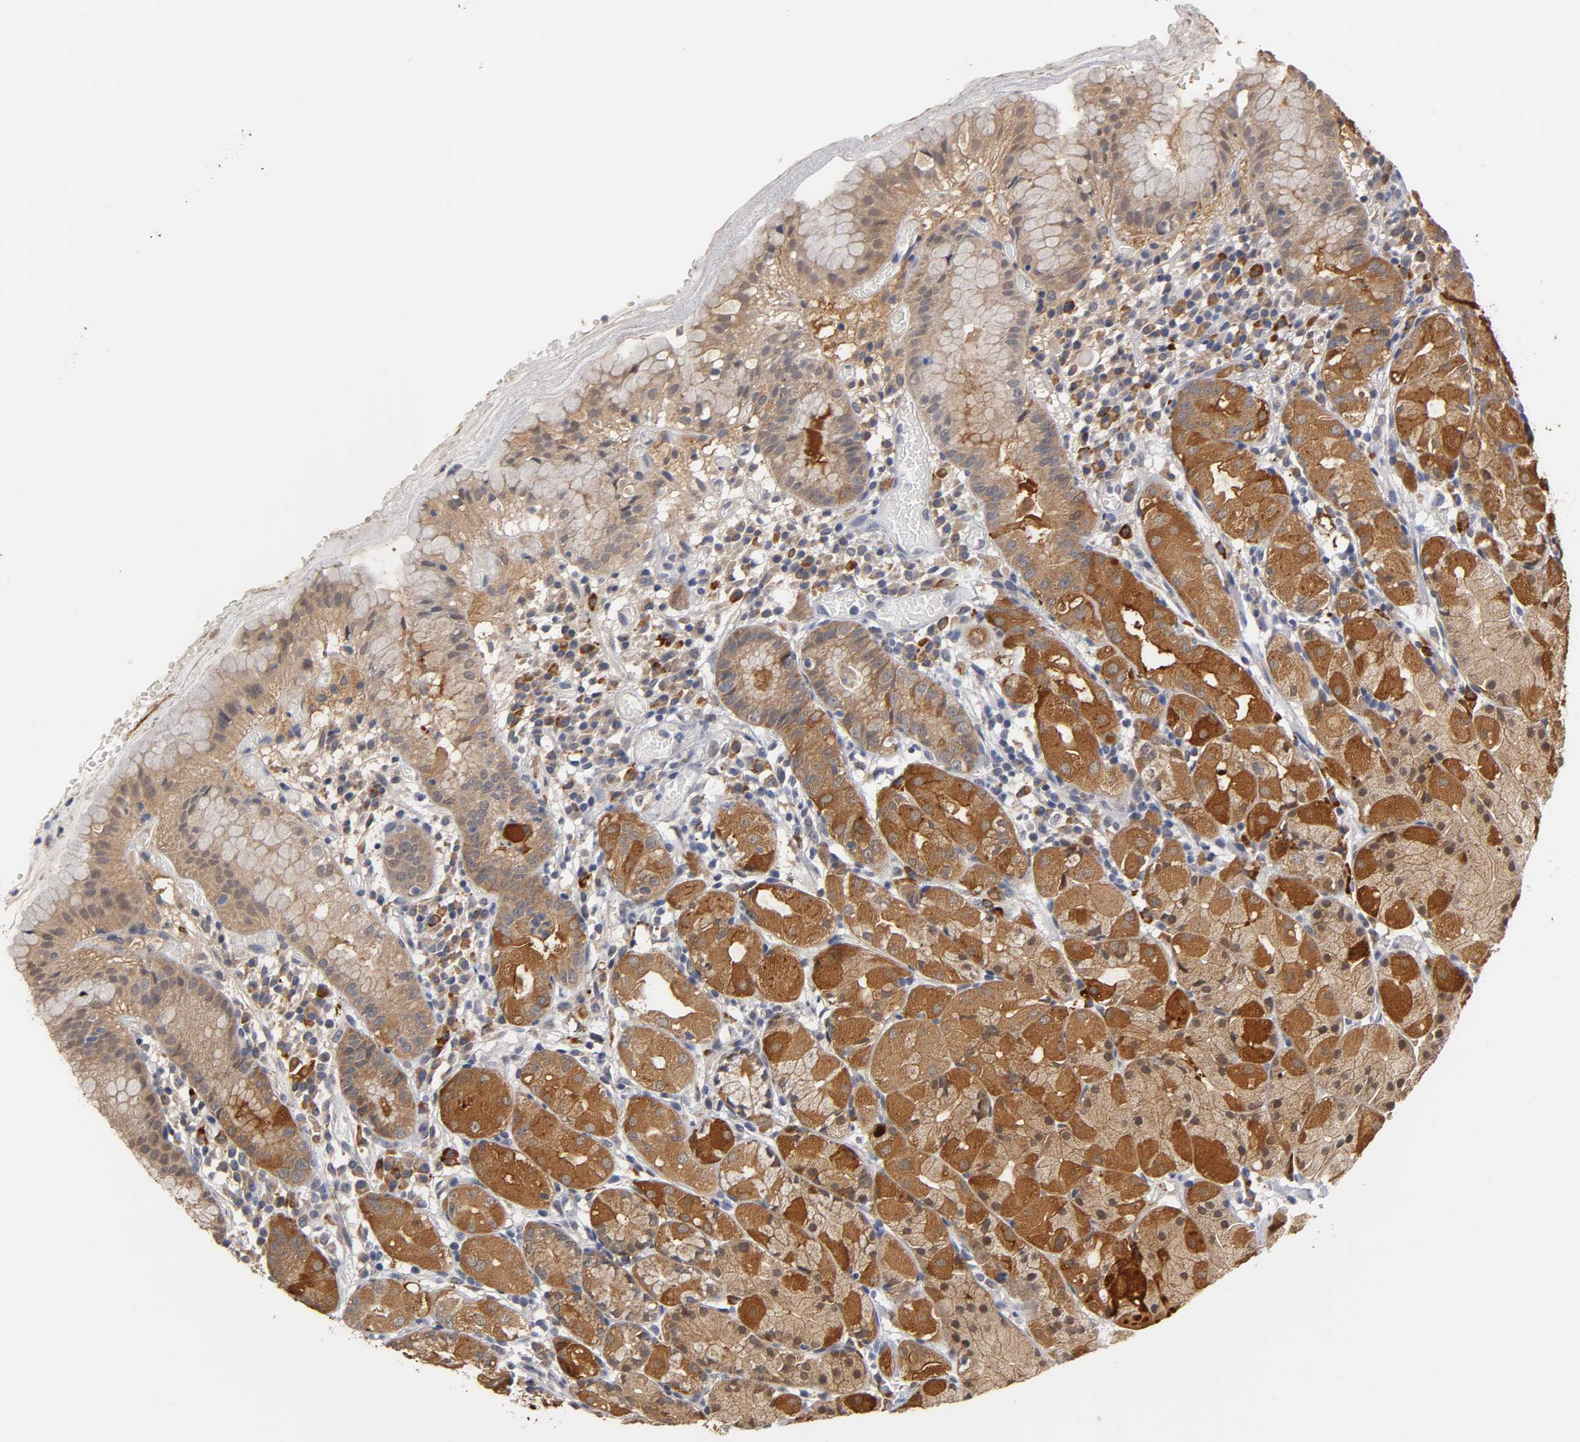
{"staining": {"intensity": "strong", "quantity": ">75%", "location": "cytoplasmic/membranous,nuclear"}, "tissue": "stomach", "cell_type": "Glandular cells", "image_type": "normal", "snomed": [{"axis": "morphology", "description": "Normal tissue, NOS"}, {"axis": "topography", "description": "Stomach"}, {"axis": "topography", "description": "Stomach, lower"}], "caption": "Normal stomach was stained to show a protein in brown. There is high levels of strong cytoplasmic/membranous,nuclear expression in approximately >75% of glandular cells. Nuclei are stained in blue.", "gene": "GSTZ1", "patient": {"sex": "female", "age": 75}}